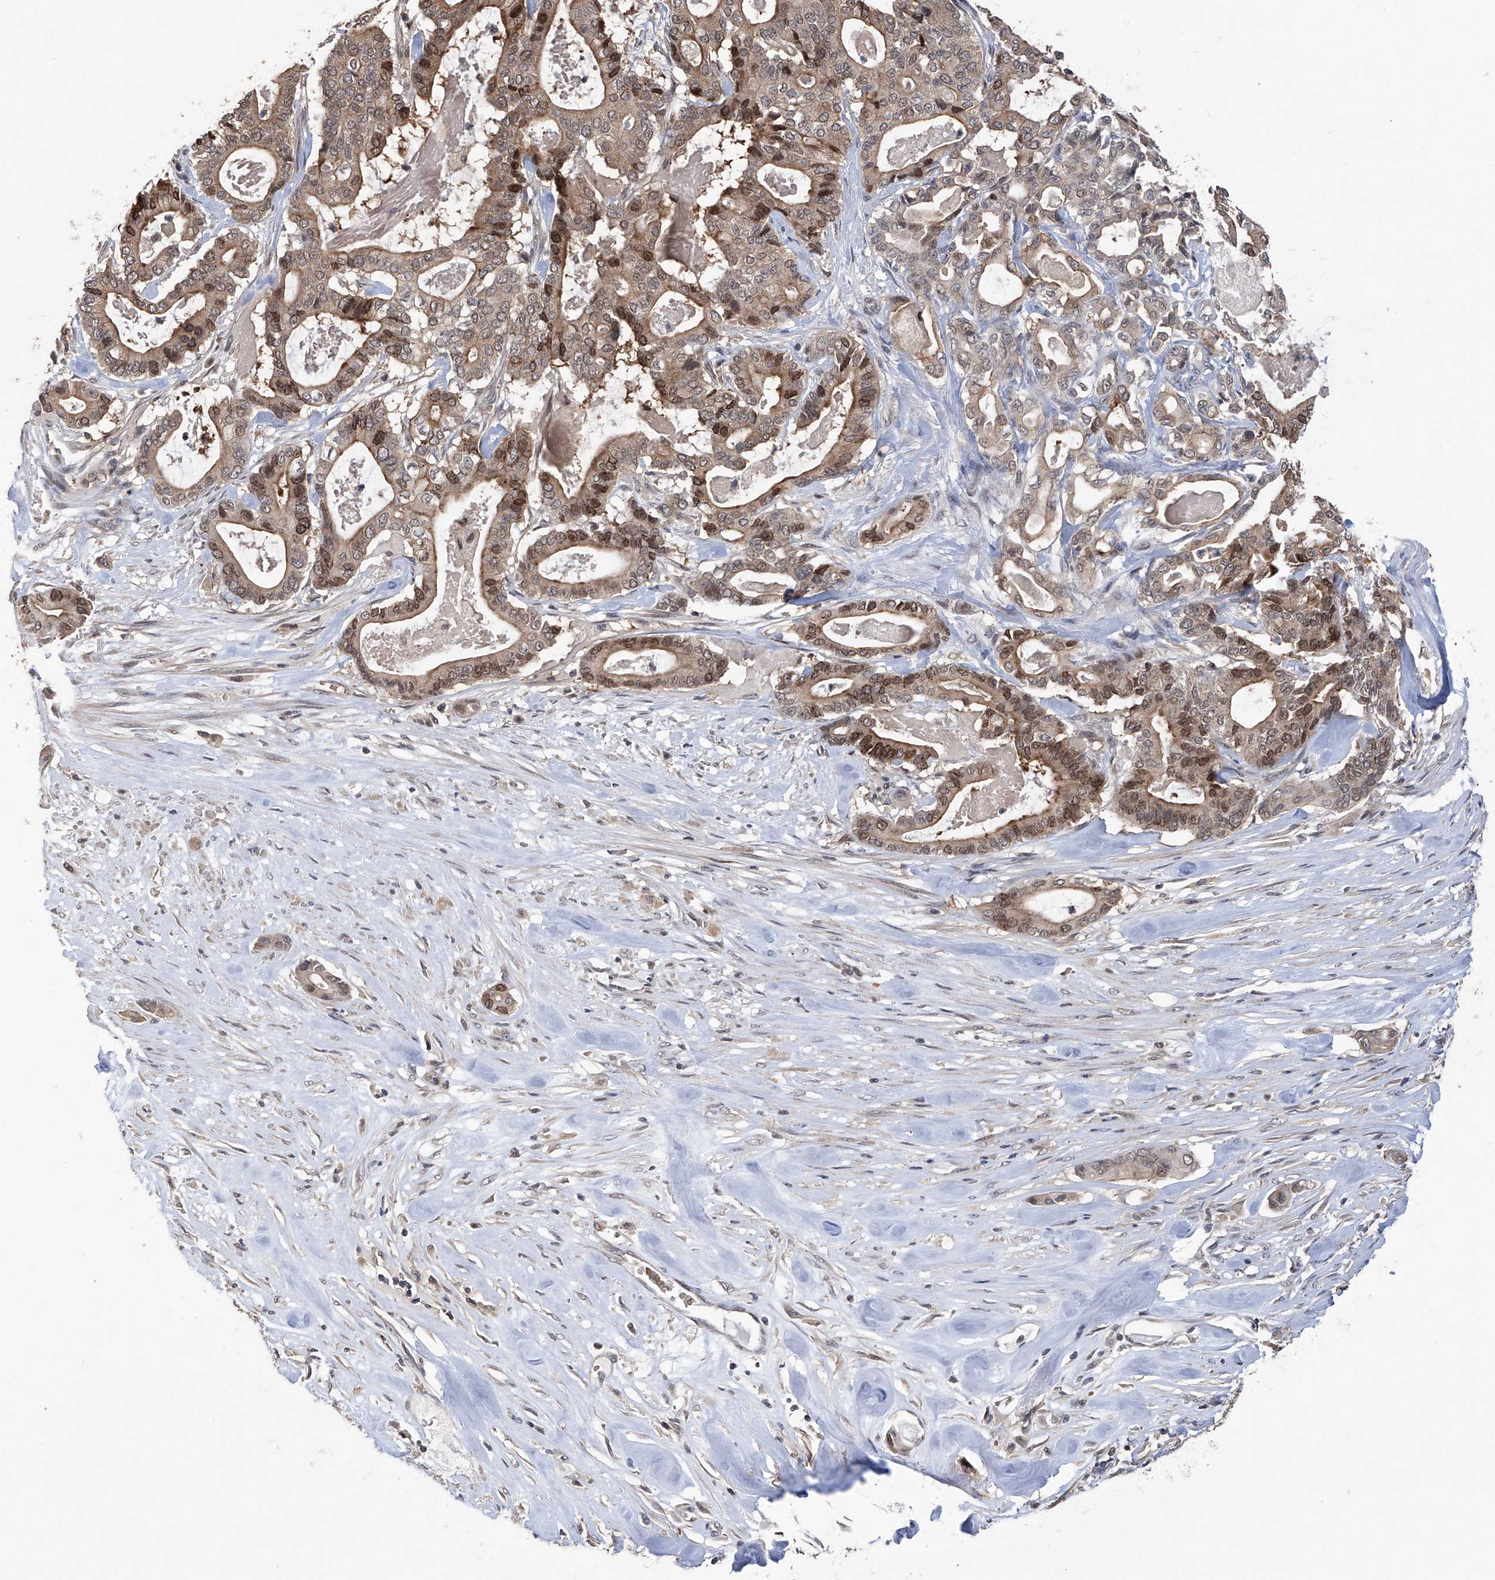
{"staining": {"intensity": "moderate", "quantity": ">75%", "location": "cytoplasmic/membranous,nuclear"}, "tissue": "pancreatic cancer", "cell_type": "Tumor cells", "image_type": "cancer", "snomed": [{"axis": "morphology", "description": "Adenocarcinoma, NOS"}, {"axis": "topography", "description": "Pancreas"}], "caption": "A brown stain highlights moderate cytoplasmic/membranous and nuclear expression of a protein in human adenocarcinoma (pancreatic) tumor cells.", "gene": "LYSMD4", "patient": {"sex": "male", "age": 63}}